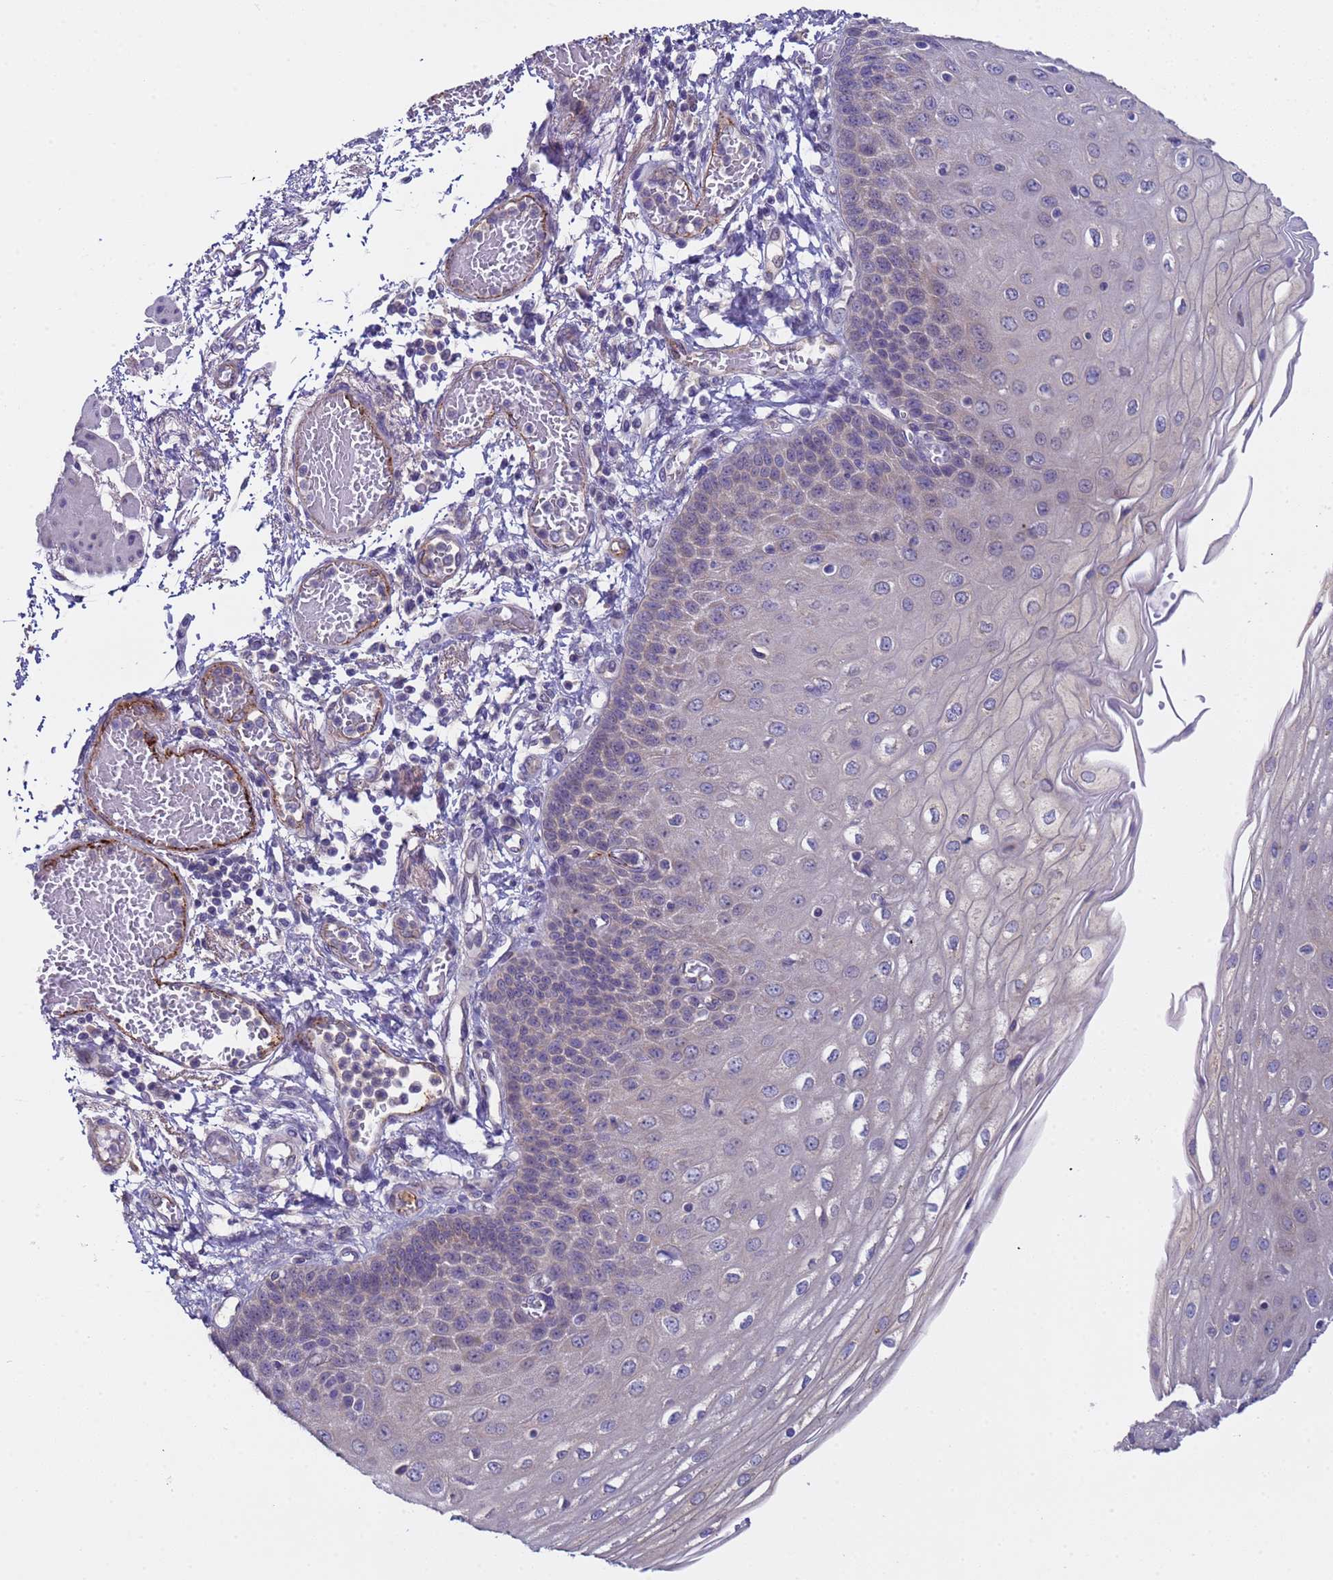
{"staining": {"intensity": "negative", "quantity": "none", "location": "none"}, "tissue": "esophagus", "cell_type": "Squamous epithelial cells", "image_type": "normal", "snomed": [{"axis": "morphology", "description": "Normal tissue, NOS"}, {"axis": "topography", "description": "Esophagus"}], "caption": "Immunohistochemistry (IHC) histopathology image of benign esophagus: human esophagus stained with DAB exhibits no significant protein positivity in squamous epithelial cells. (DAB IHC with hematoxylin counter stain).", "gene": "ZNF248", "patient": {"sex": "male", "age": 81}}